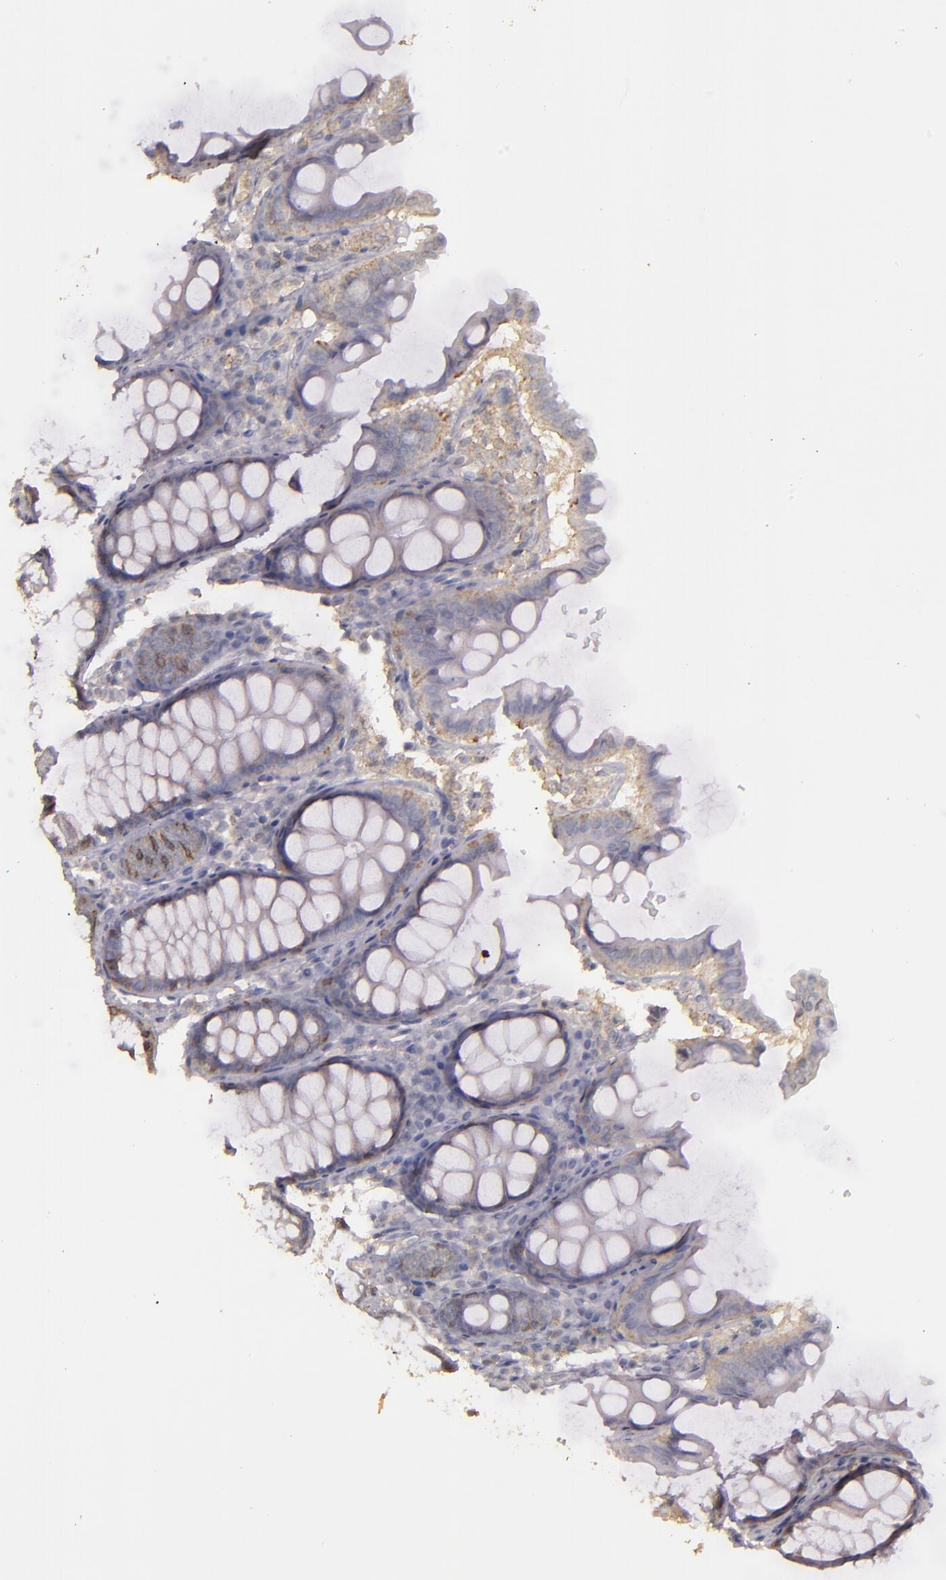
{"staining": {"intensity": "negative", "quantity": "none", "location": "none"}, "tissue": "colon", "cell_type": "Endothelial cells", "image_type": "normal", "snomed": [{"axis": "morphology", "description": "Normal tissue, NOS"}, {"axis": "topography", "description": "Colon"}], "caption": "IHC of normal colon demonstrates no expression in endothelial cells. (DAB (3,3'-diaminobenzidine) immunohistochemistry (IHC), high magnification).", "gene": "FAT1", "patient": {"sex": "female", "age": 61}}